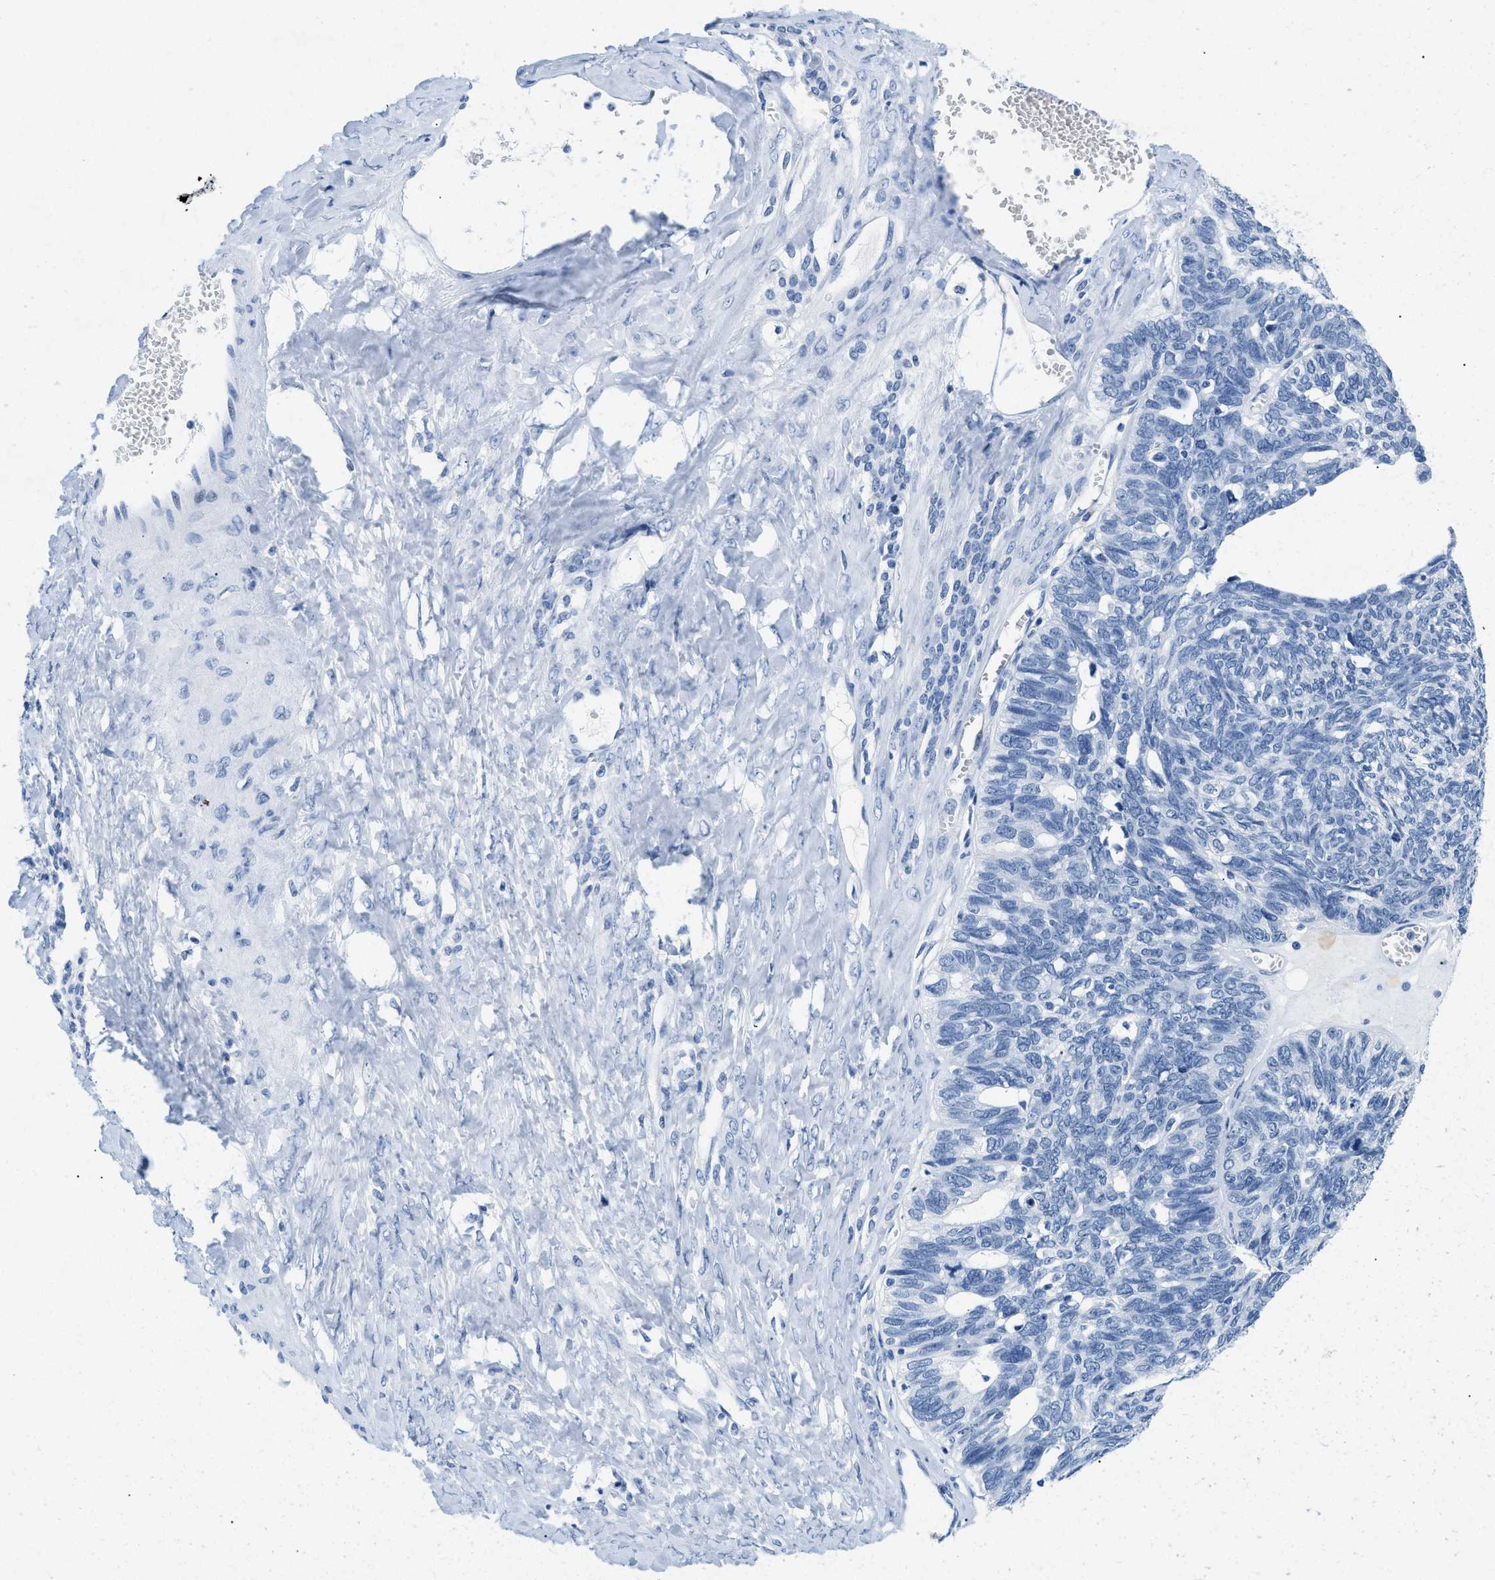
{"staining": {"intensity": "negative", "quantity": "none", "location": "none"}, "tissue": "ovarian cancer", "cell_type": "Tumor cells", "image_type": "cancer", "snomed": [{"axis": "morphology", "description": "Cystadenocarcinoma, serous, NOS"}, {"axis": "topography", "description": "Ovary"}], "caption": "There is no significant expression in tumor cells of ovarian cancer (serous cystadenocarcinoma).", "gene": "GSN", "patient": {"sex": "female", "age": 79}}